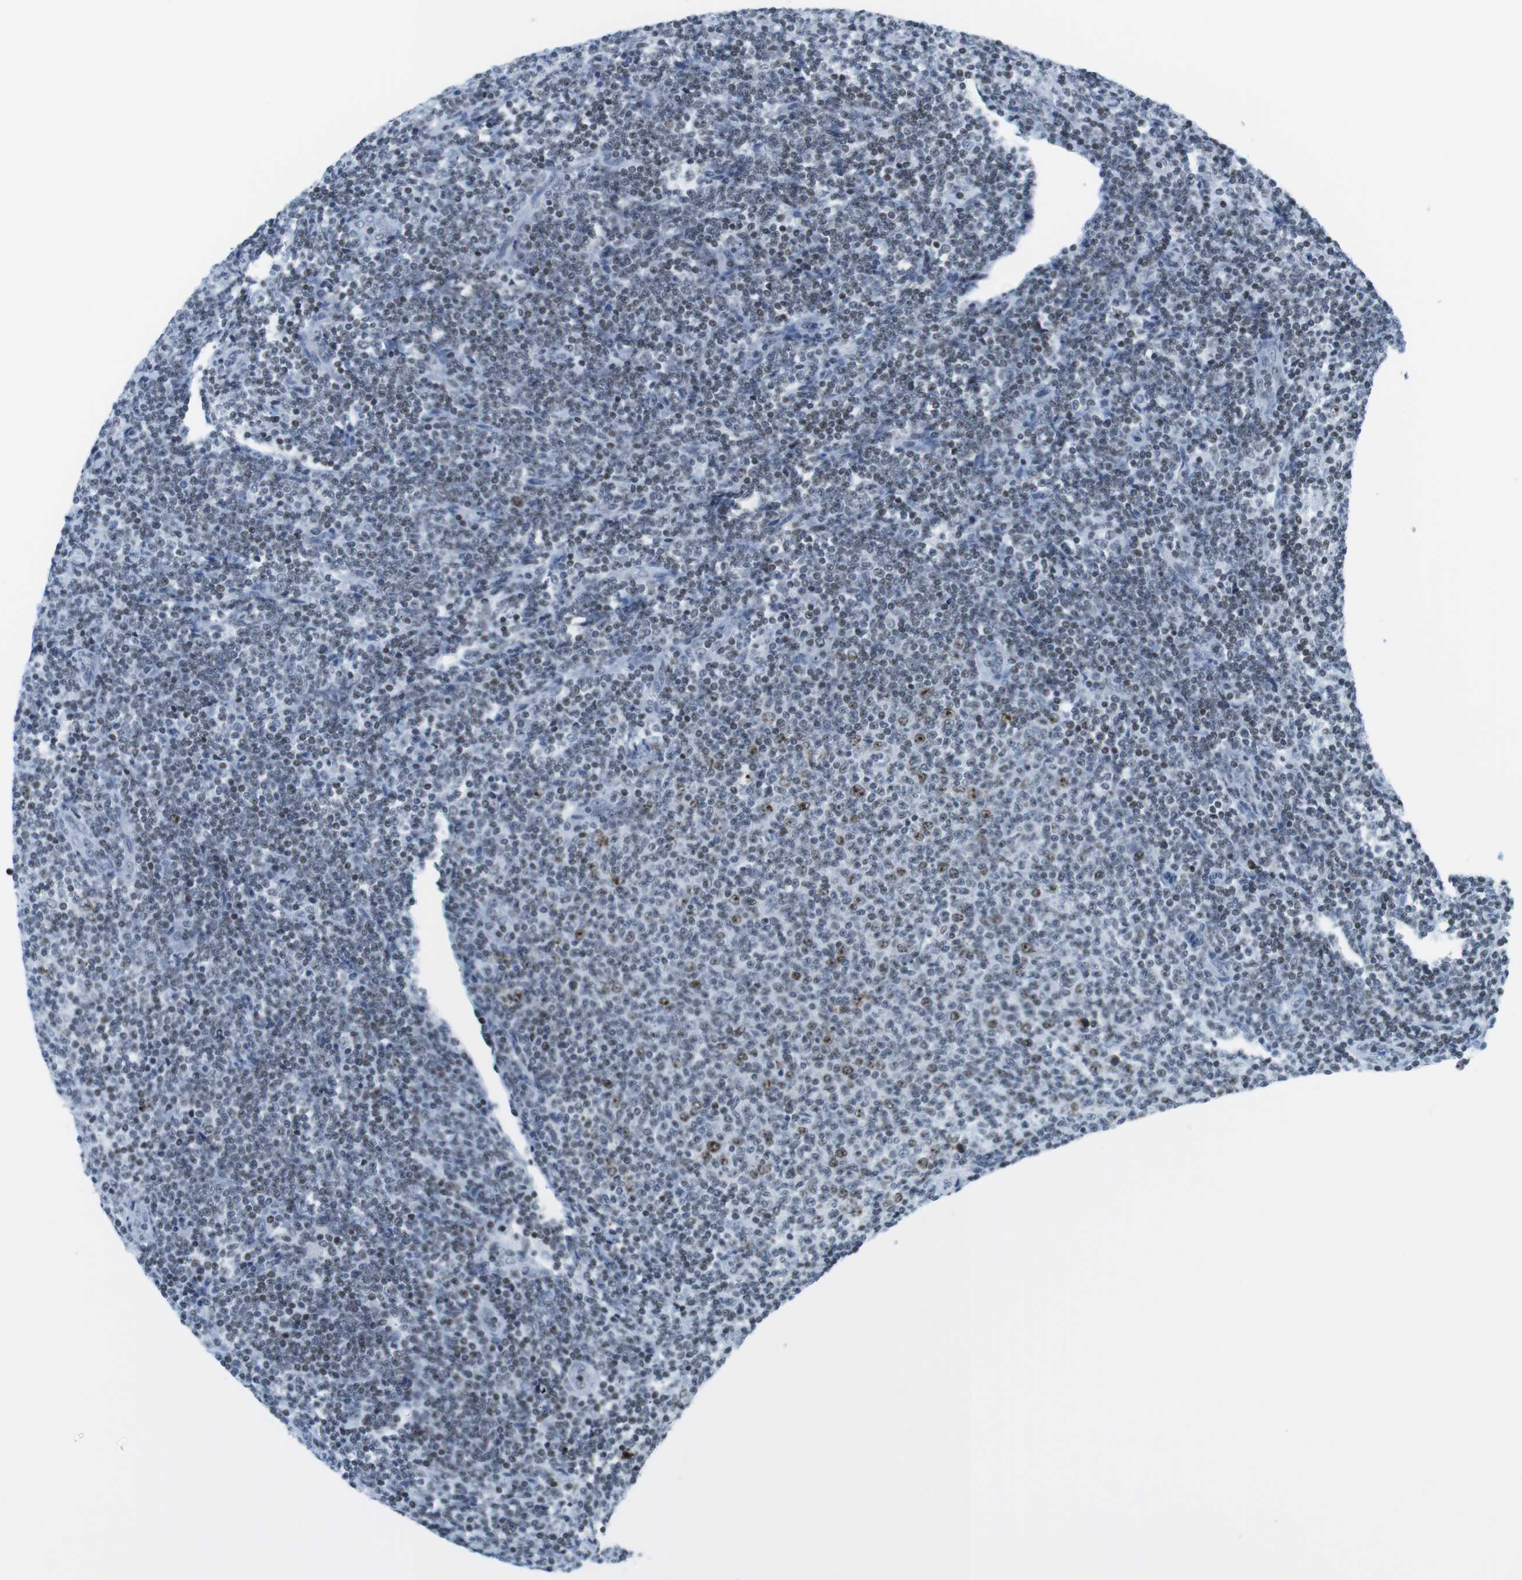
{"staining": {"intensity": "weak", "quantity": ">75%", "location": "nuclear"}, "tissue": "lymphoma", "cell_type": "Tumor cells", "image_type": "cancer", "snomed": [{"axis": "morphology", "description": "Malignant lymphoma, non-Hodgkin's type, Low grade"}, {"axis": "topography", "description": "Lymph node"}], "caption": "Tumor cells exhibit low levels of weak nuclear positivity in about >75% of cells in malignant lymphoma, non-Hodgkin's type (low-grade).", "gene": "NIFK", "patient": {"sex": "male", "age": 66}}